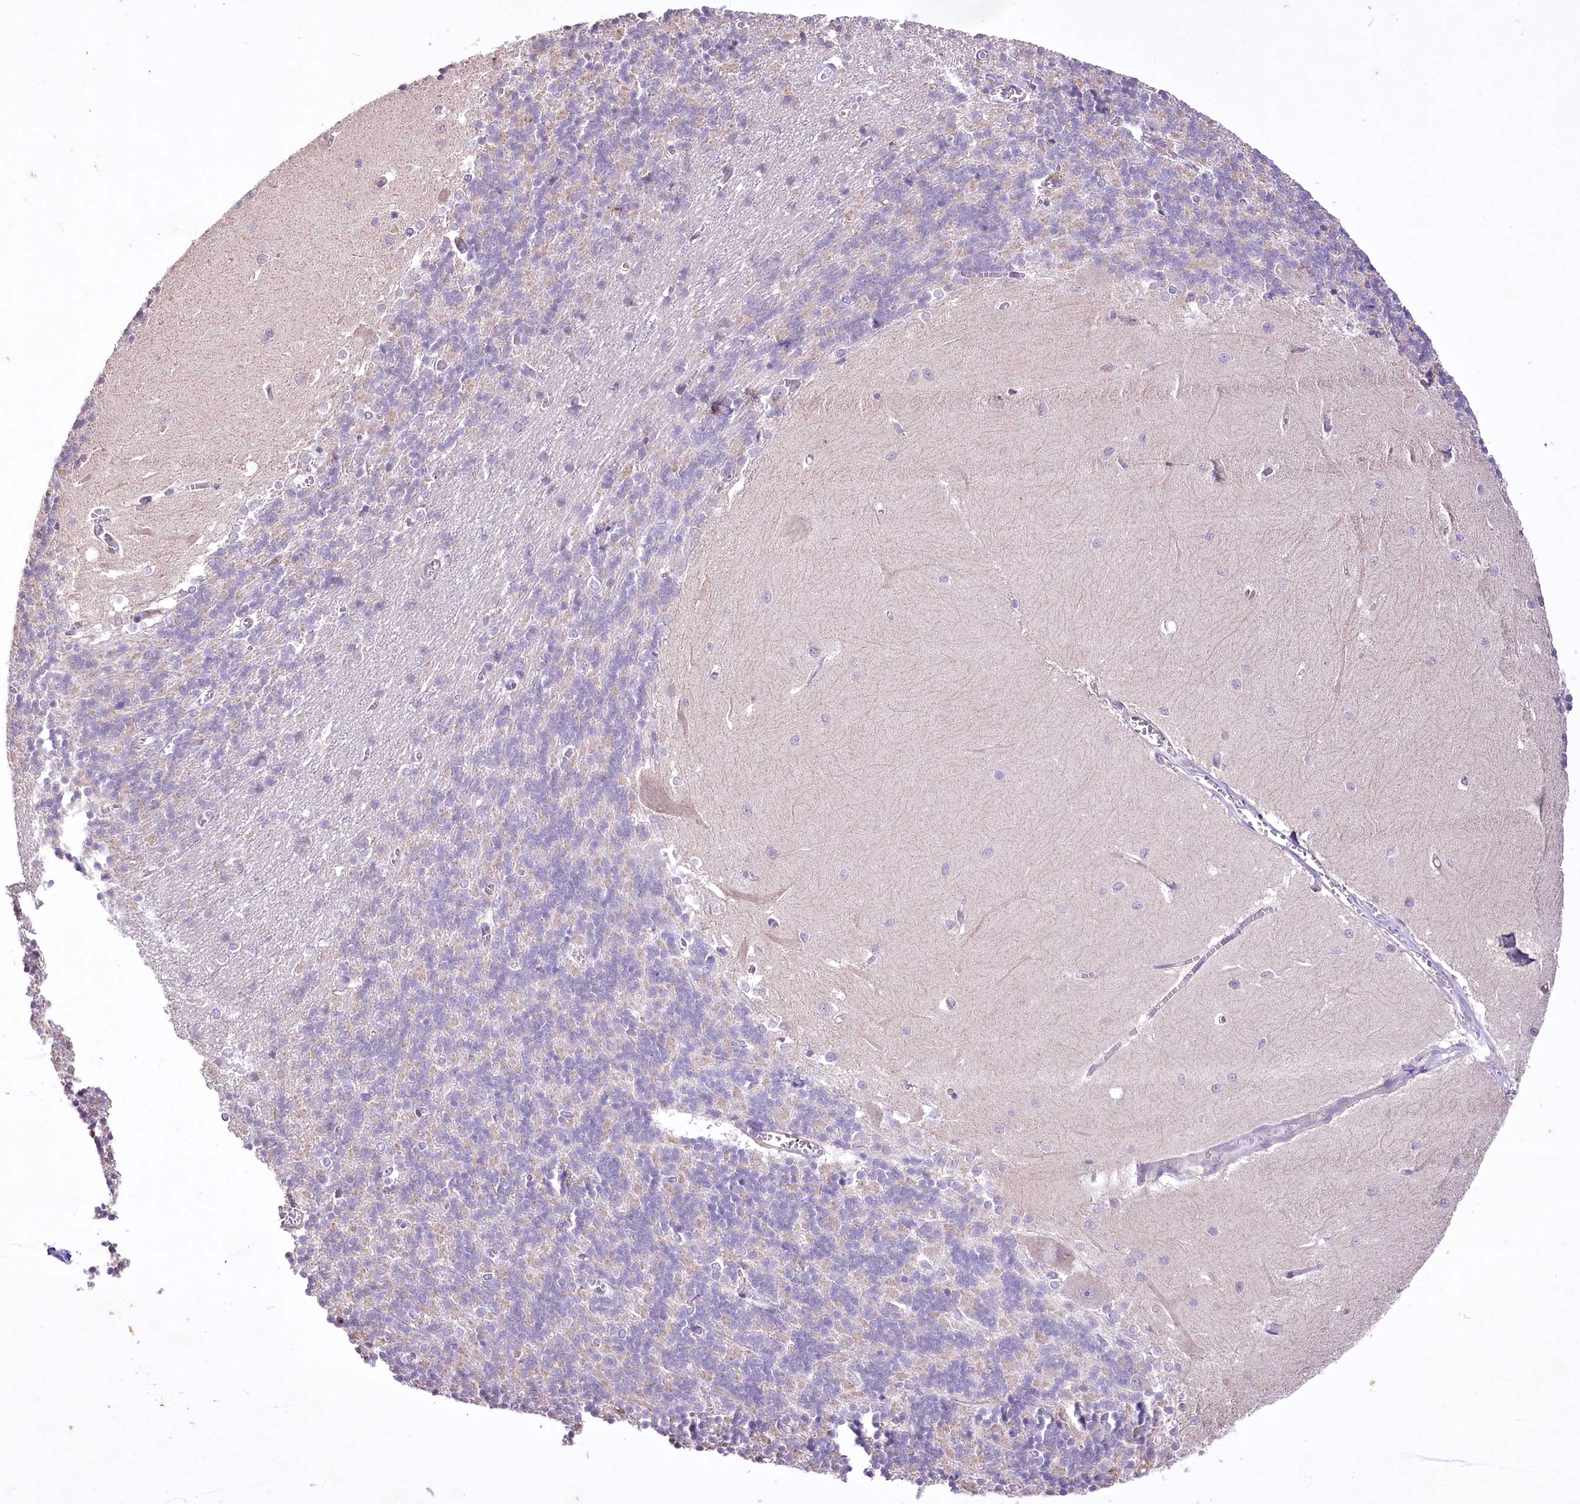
{"staining": {"intensity": "negative", "quantity": "none", "location": "none"}, "tissue": "cerebellum", "cell_type": "Cells in granular layer", "image_type": "normal", "snomed": [{"axis": "morphology", "description": "Normal tissue, NOS"}, {"axis": "topography", "description": "Cerebellum"}], "caption": "DAB immunohistochemical staining of benign human cerebellum demonstrates no significant positivity in cells in granular layer.", "gene": "ENPP1", "patient": {"sex": "male", "age": 37}}